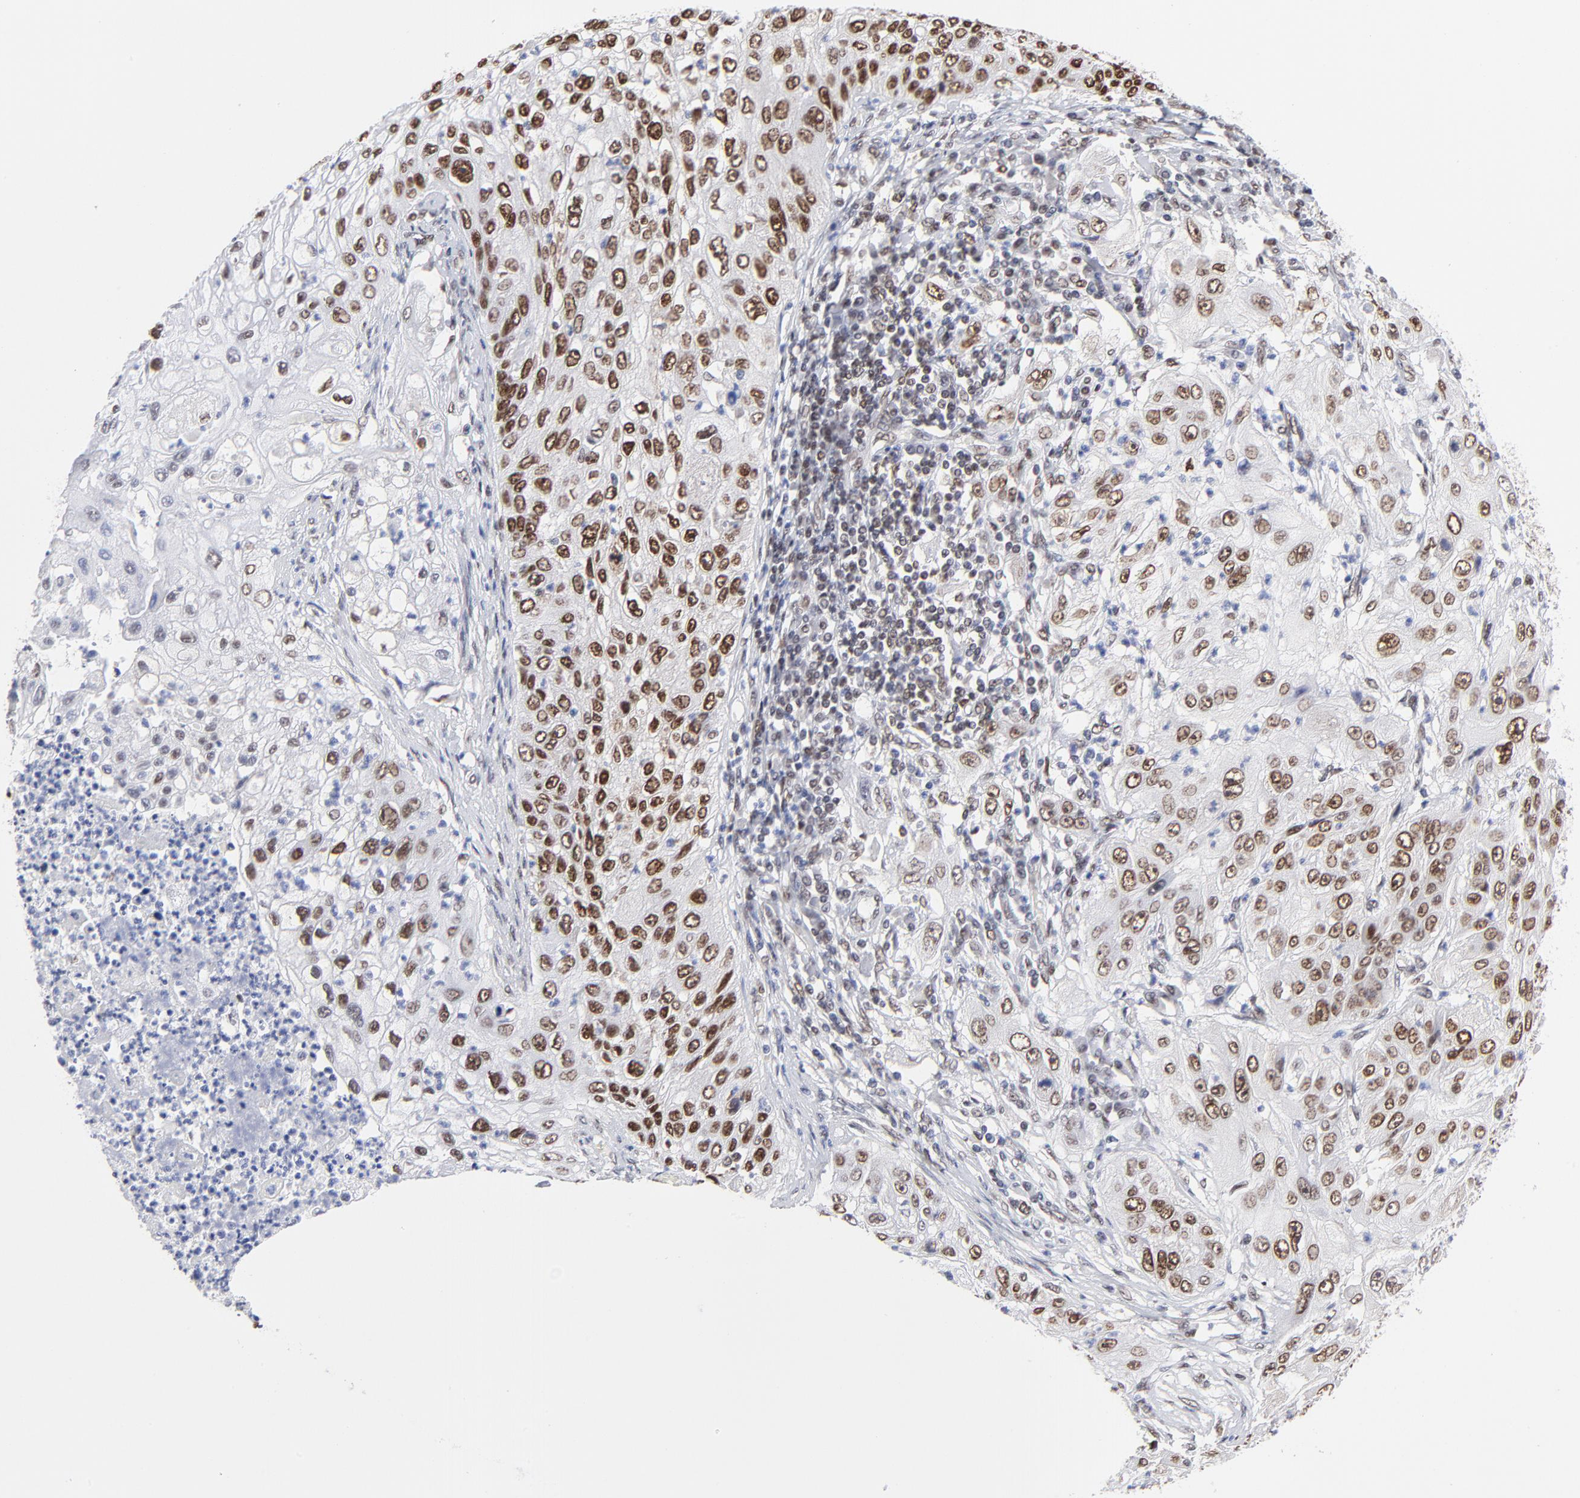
{"staining": {"intensity": "moderate", "quantity": ">75%", "location": "nuclear"}, "tissue": "lung cancer", "cell_type": "Tumor cells", "image_type": "cancer", "snomed": [{"axis": "morphology", "description": "Inflammation, NOS"}, {"axis": "morphology", "description": "Squamous cell carcinoma, NOS"}, {"axis": "topography", "description": "Lymph node"}, {"axis": "topography", "description": "Soft tissue"}, {"axis": "topography", "description": "Lung"}], "caption": "Immunohistochemistry (IHC) (DAB) staining of squamous cell carcinoma (lung) reveals moderate nuclear protein positivity in approximately >75% of tumor cells. The staining was performed using DAB (3,3'-diaminobenzidine), with brown indicating positive protein expression. Nuclei are stained blue with hematoxylin.", "gene": "ZMYM3", "patient": {"sex": "male", "age": 66}}